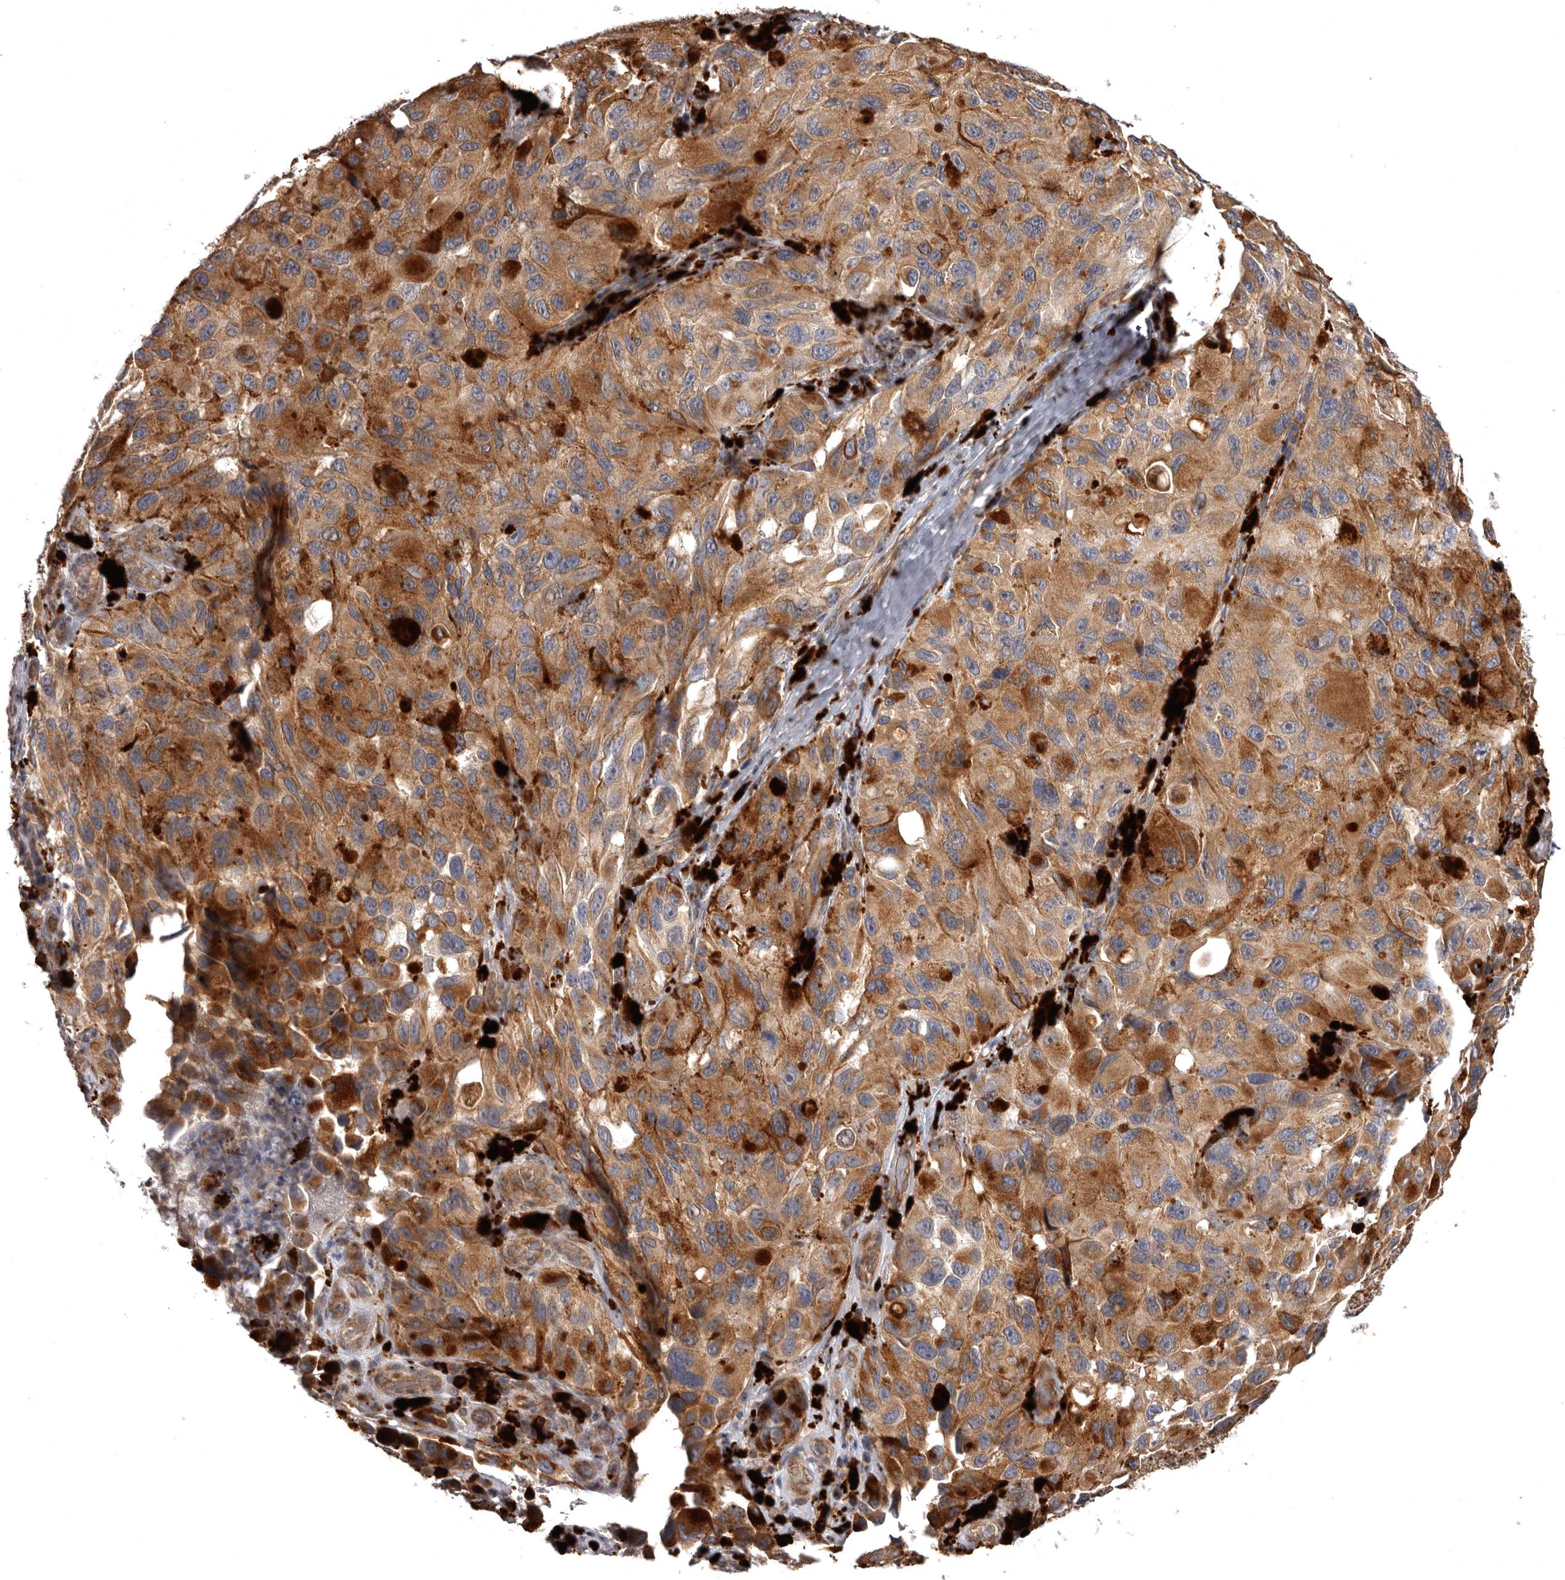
{"staining": {"intensity": "moderate", "quantity": ">75%", "location": "cytoplasmic/membranous"}, "tissue": "melanoma", "cell_type": "Tumor cells", "image_type": "cancer", "snomed": [{"axis": "morphology", "description": "Malignant melanoma, NOS"}, {"axis": "topography", "description": "Skin"}], "caption": "Immunohistochemical staining of human malignant melanoma shows medium levels of moderate cytoplasmic/membranous protein staining in about >75% of tumor cells. (Stains: DAB (3,3'-diaminobenzidine) in brown, nuclei in blue, Microscopy: brightfield microscopy at high magnification).", "gene": "ADCY2", "patient": {"sex": "female", "age": 73}}